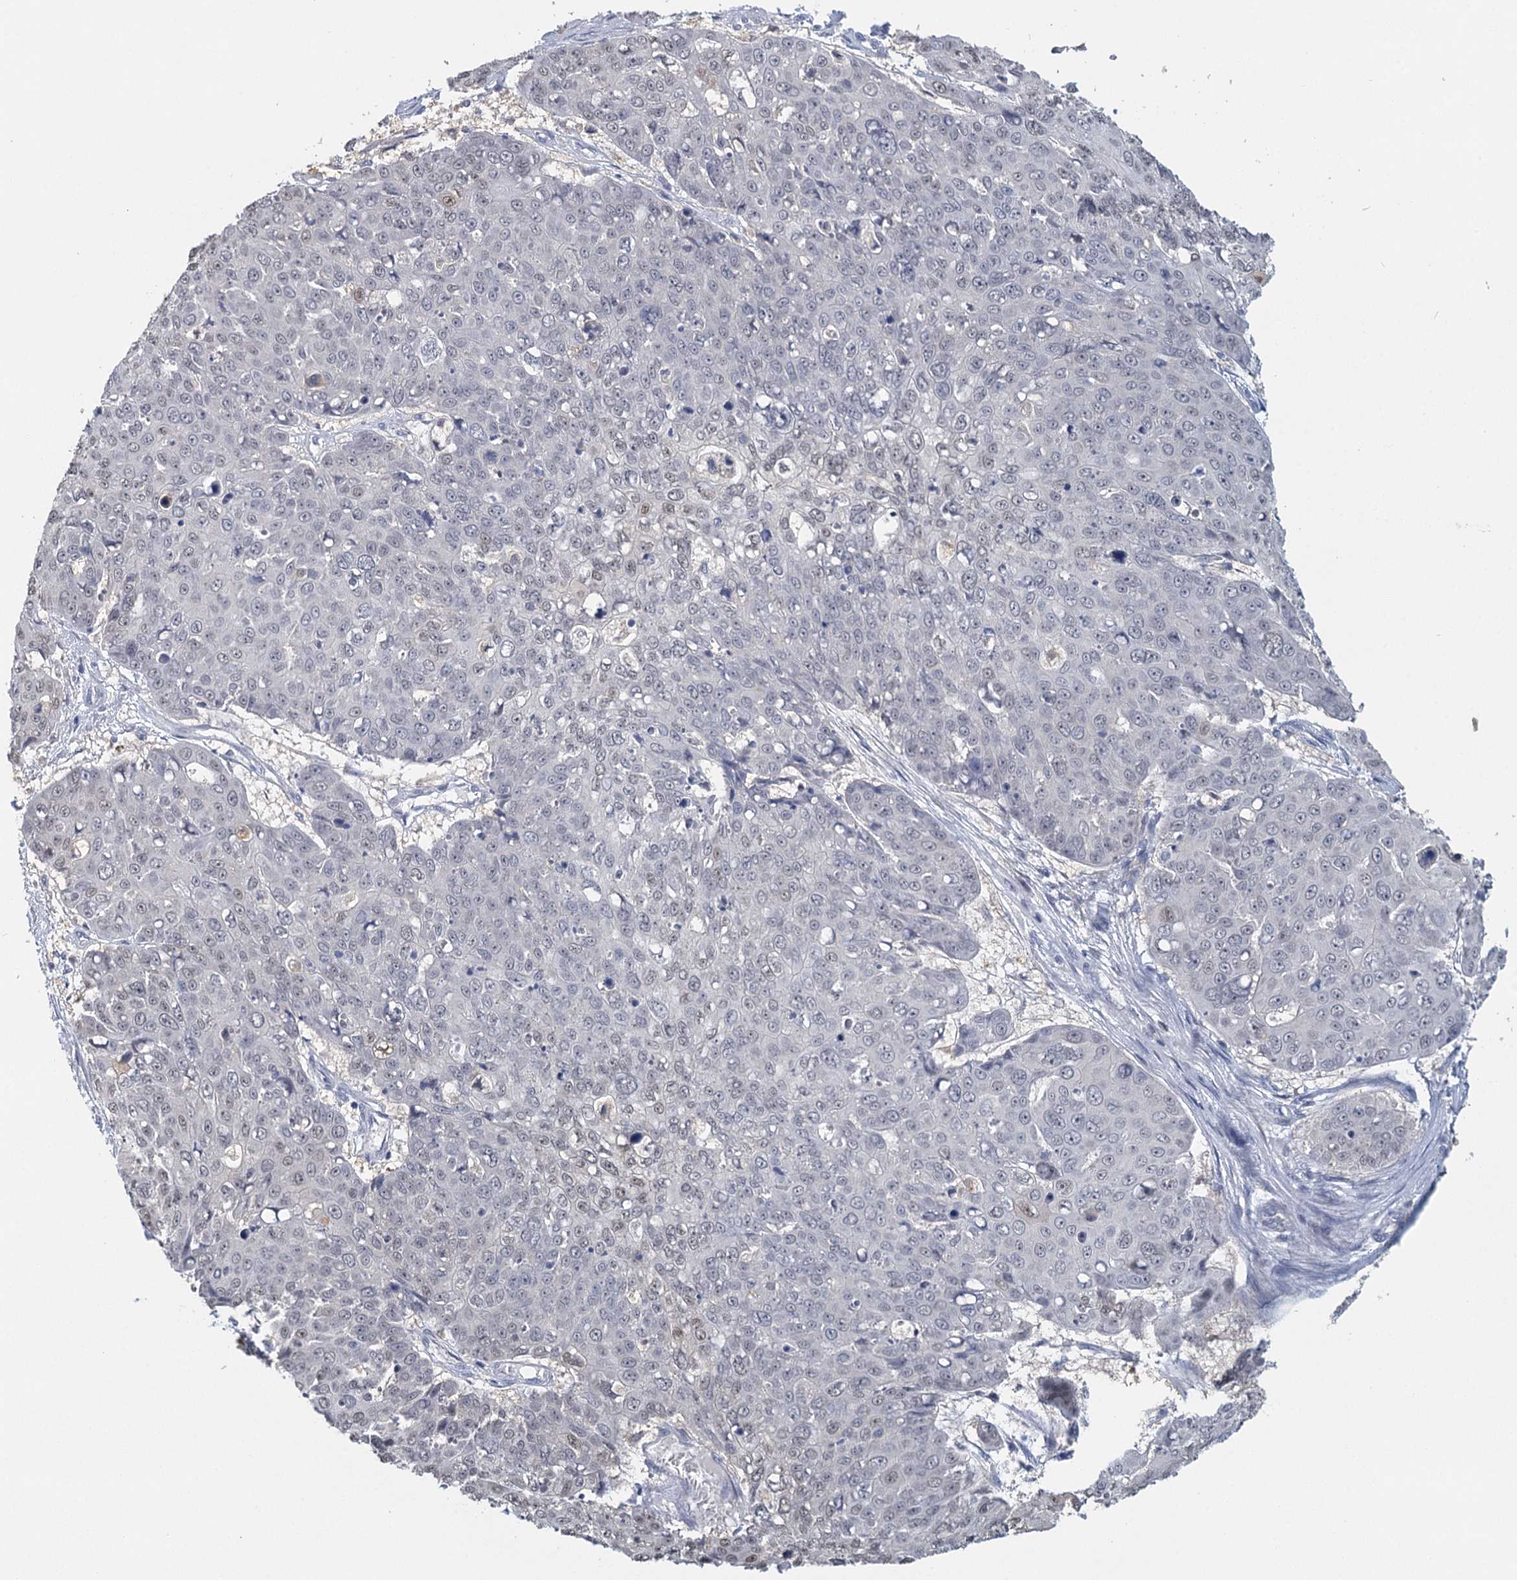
{"staining": {"intensity": "weak", "quantity": "<25%", "location": "nuclear"}, "tissue": "skin cancer", "cell_type": "Tumor cells", "image_type": "cancer", "snomed": [{"axis": "morphology", "description": "Squamous cell carcinoma, NOS"}, {"axis": "topography", "description": "Skin"}], "caption": "Protein analysis of skin squamous cell carcinoma displays no significant staining in tumor cells. (DAB immunohistochemistry (IHC), high magnification).", "gene": "MYO7B", "patient": {"sex": "male", "age": 71}}